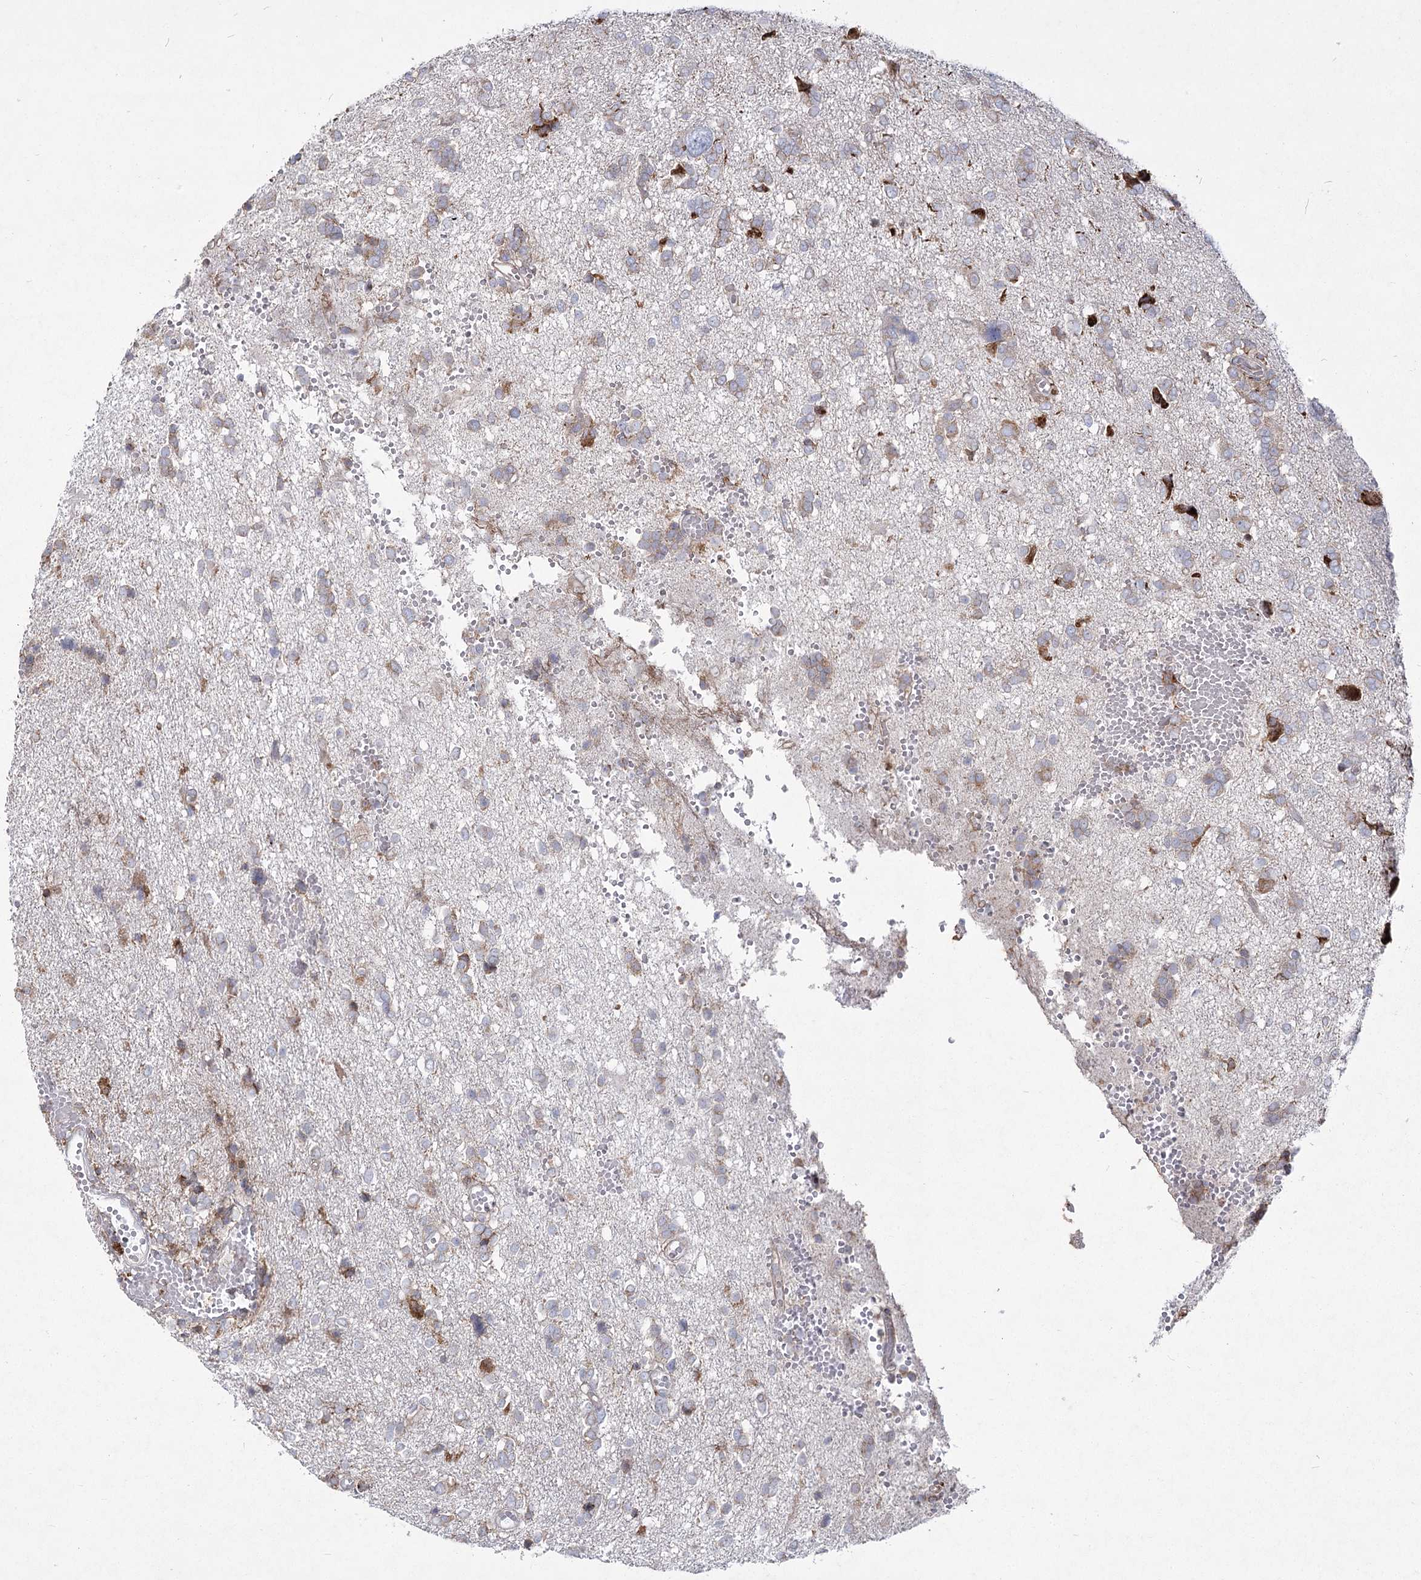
{"staining": {"intensity": "weak", "quantity": "25%-75%", "location": "cytoplasmic/membranous"}, "tissue": "glioma", "cell_type": "Tumor cells", "image_type": "cancer", "snomed": [{"axis": "morphology", "description": "Glioma, malignant, High grade"}, {"axis": "topography", "description": "Brain"}], "caption": "IHC of human malignant high-grade glioma demonstrates low levels of weak cytoplasmic/membranous positivity in about 25%-75% of tumor cells.", "gene": "NHLRC2", "patient": {"sex": "female", "age": 59}}